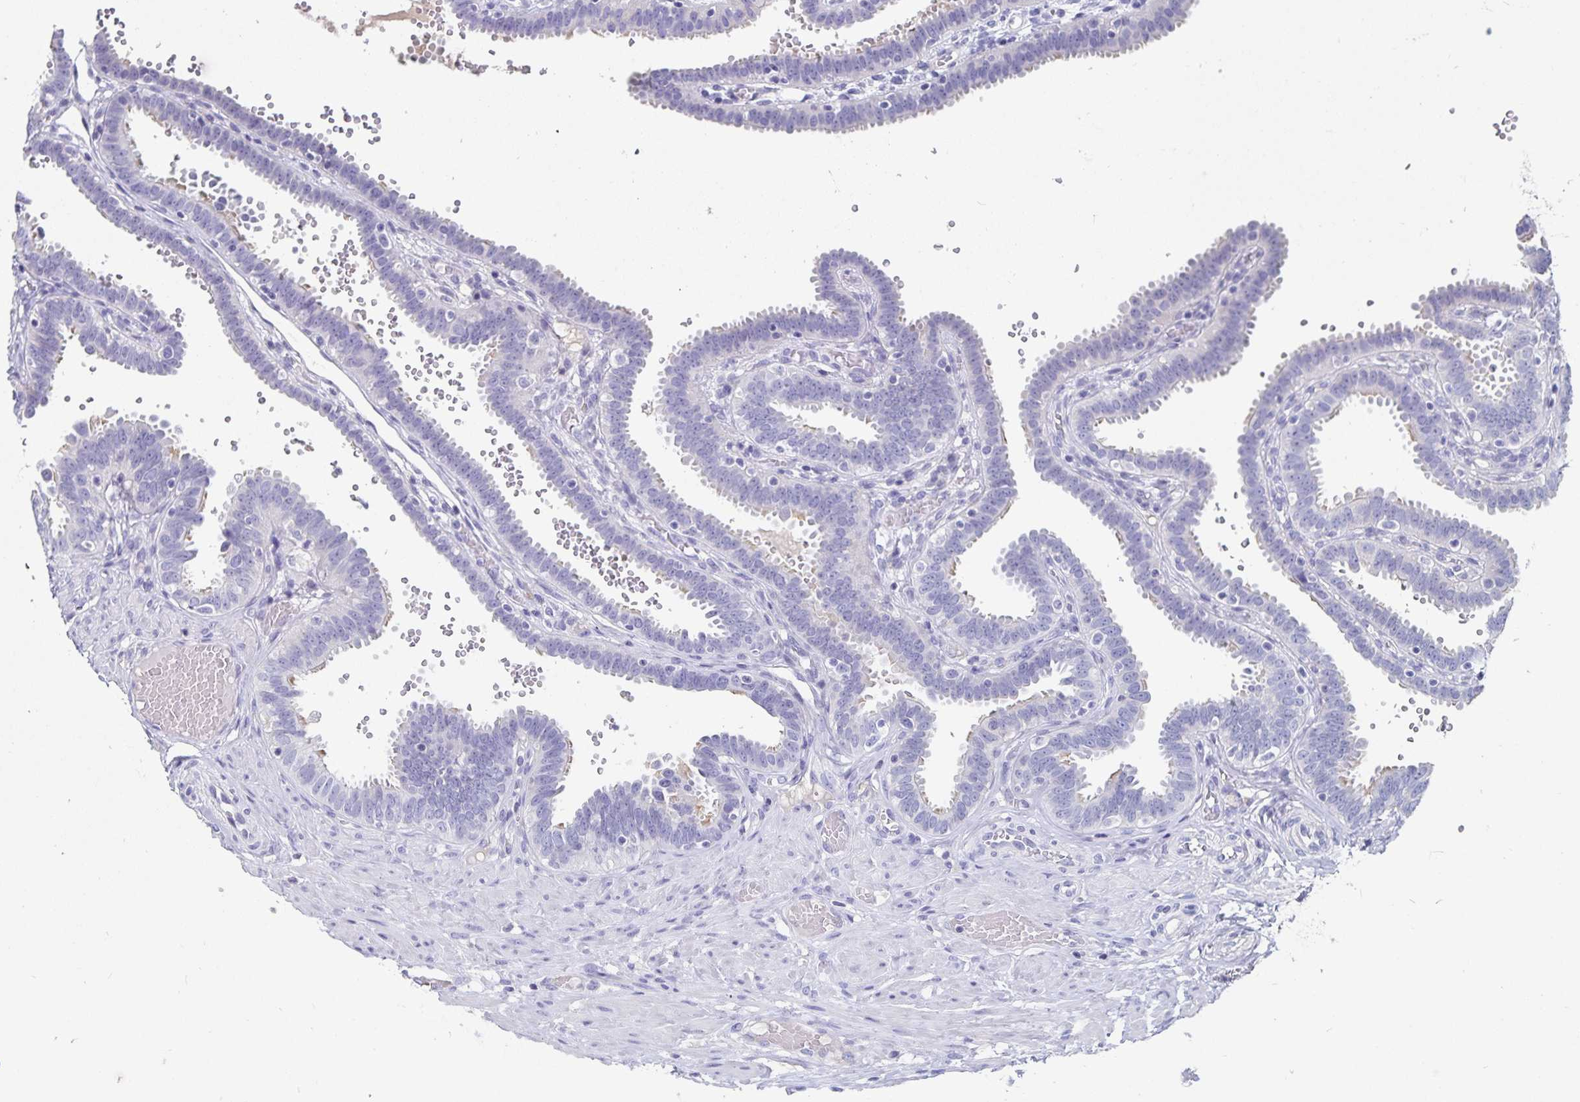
{"staining": {"intensity": "moderate", "quantity": "25%-75%", "location": "cytoplasmic/membranous"}, "tissue": "fallopian tube", "cell_type": "Glandular cells", "image_type": "normal", "snomed": [{"axis": "morphology", "description": "Normal tissue, NOS"}, {"axis": "topography", "description": "Fallopian tube"}], "caption": "IHC of benign human fallopian tube demonstrates medium levels of moderate cytoplasmic/membranous positivity in approximately 25%-75% of glandular cells. (DAB IHC with brightfield microscopy, high magnification).", "gene": "CFAP69", "patient": {"sex": "female", "age": 37}}